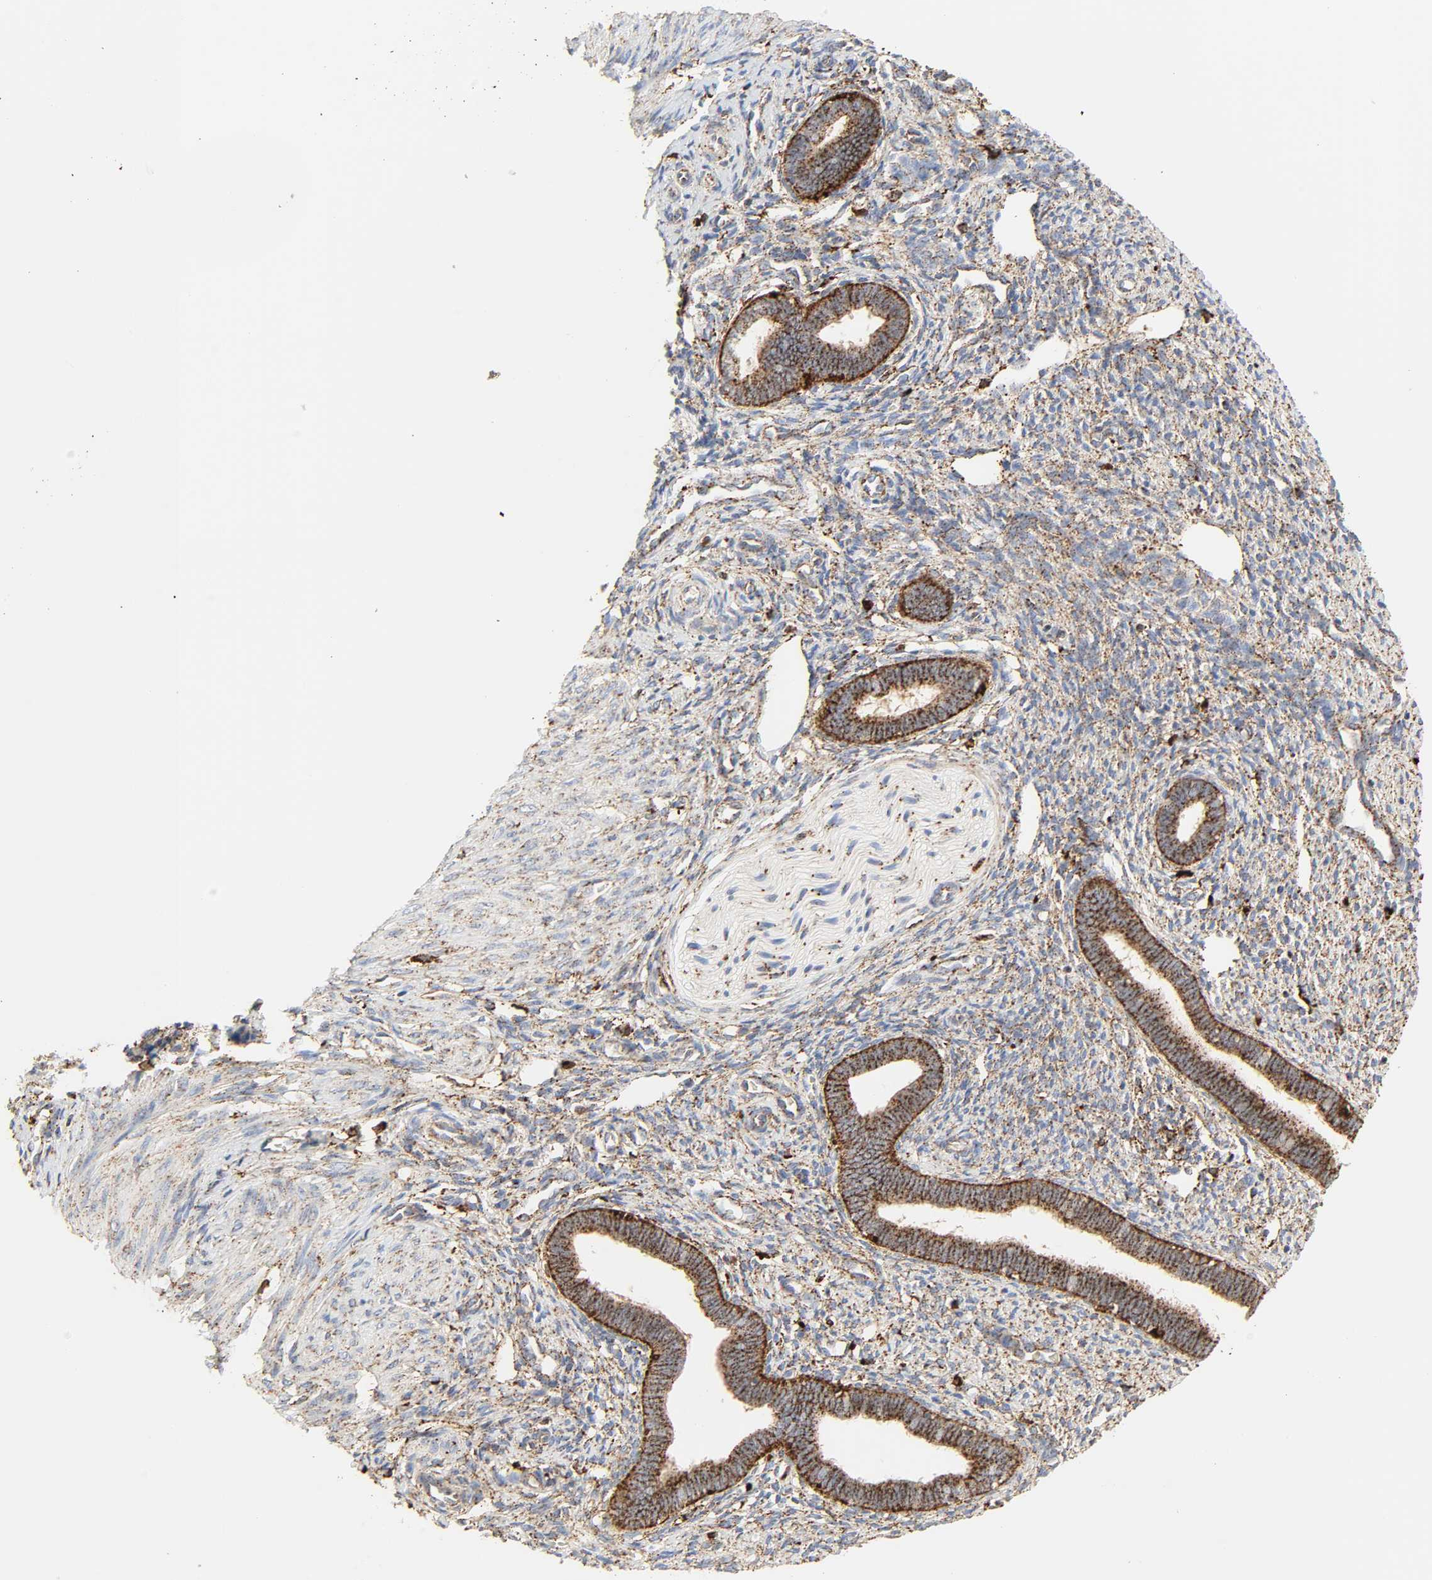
{"staining": {"intensity": "moderate", "quantity": "25%-75%", "location": "cytoplasmic/membranous"}, "tissue": "endometrium", "cell_type": "Cells in endometrial stroma", "image_type": "normal", "snomed": [{"axis": "morphology", "description": "Normal tissue, NOS"}, {"axis": "topography", "description": "Endometrium"}], "caption": "Immunohistochemistry (DAB (3,3'-diaminobenzidine)) staining of benign endometrium exhibits moderate cytoplasmic/membranous protein positivity in about 25%-75% of cells in endometrial stroma. (DAB = brown stain, brightfield microscopy at high magnification).", "gene": "PSAP", "patient": {"sex": "female", "age": 27}}